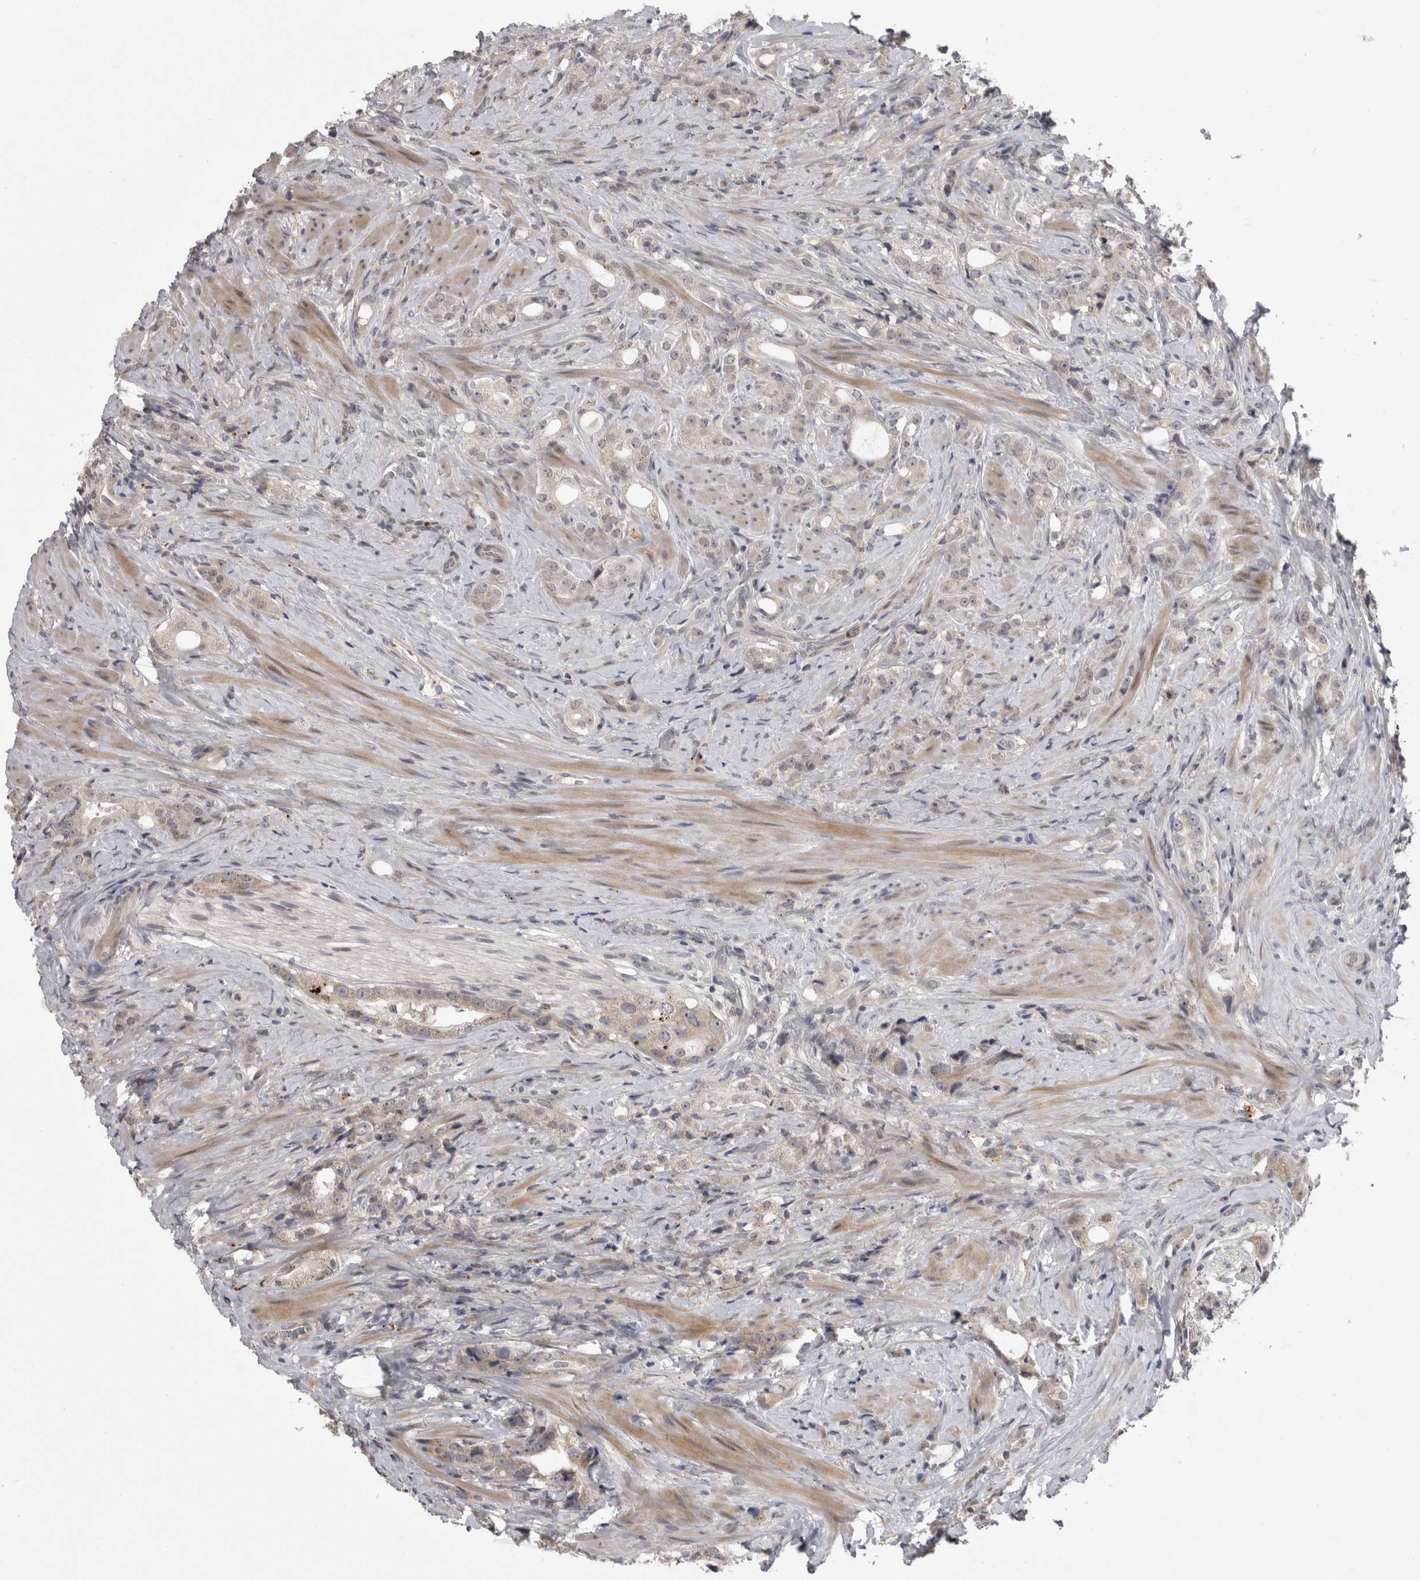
{"staining": {"intensity": "negative", "quantity": "none", "location": "none"}, "tissue": "prostate cancer", "cell_type": "Tumor cells", "image_type": "cancer", "snomed": [{"axis": "morphology", "description": "Adenocarcinoma, High grade"}, {"axis": "topography", "description": "Prostate"}], "caption": "Tumor cells show no significant staining in prostate cancer (adenocarcinoma (high-grade)). The staining was performed using DAB to visualize the protein expression in brown, while the nuclei were stained in blue with hematoxylin (Magnification: 20x).", "gene": "MTBP", "patient": {"sex": "male", "age": 63}}